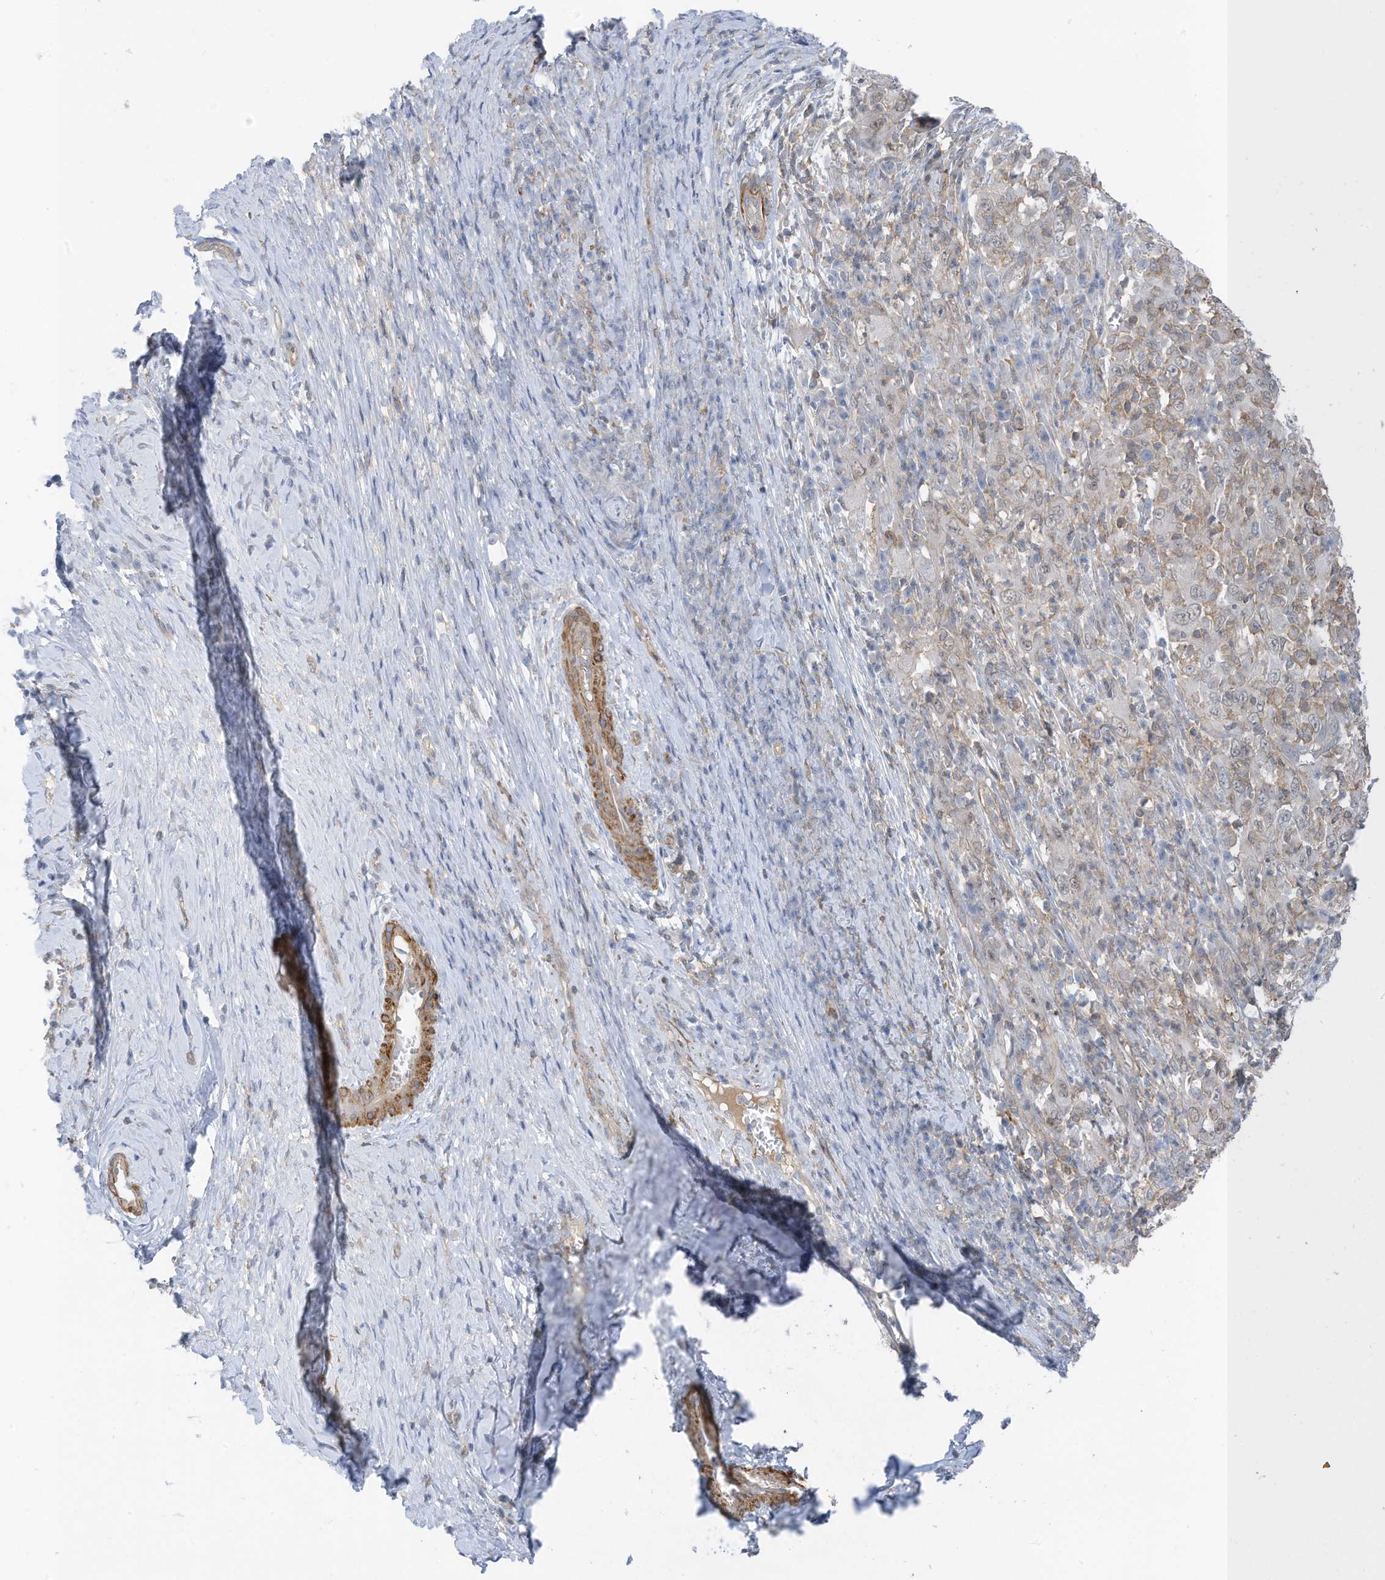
{"staining": {"intensity": "weak", "quantity": "25%-75%", "location": "nuclear"}, "tissue": "cervical cancer", "cell_type": "Tumor cells", "image_type": "cancer", "snomed": [{"axis": "morphology", "description": "Squamous cell carcinoma, NOS"}, {"axis": "topography", "description": "Cervix"}], "caption": "Squamous cell carcinoma (cervical) was stained to show a protein in brown. There is low levels of weak nuclear staining in approximately 25%-75% of tumor cells.", "gene": "ZNF846", "patient": {"sex": "female", "age": 46}}